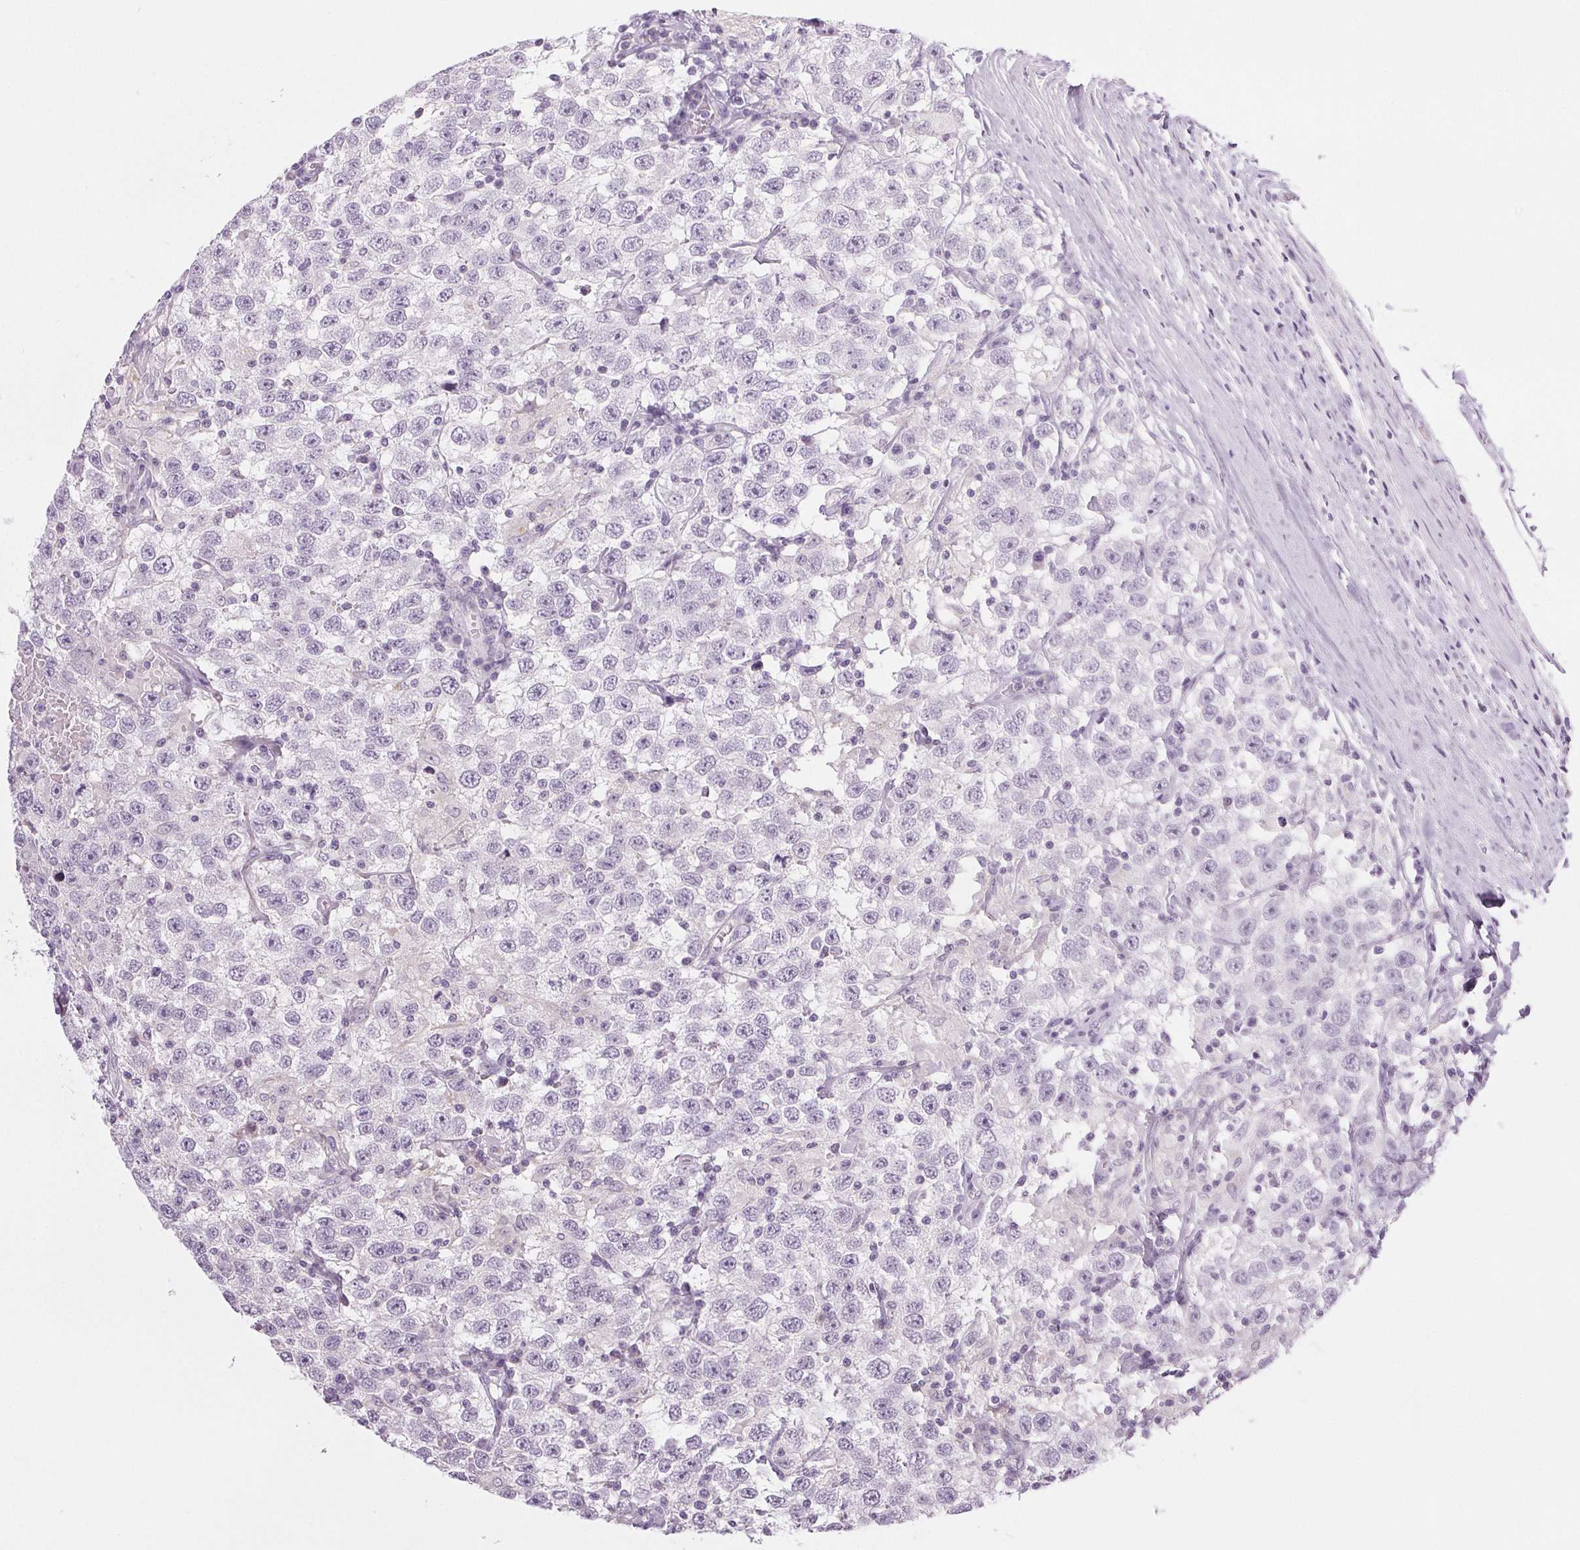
{"staining": {"intensity": "negative", "quantity": "none", "location": "none"}, "tissue": "testis cancer", "cell_type": "Tumor cells", "image_type": "cancer", "snomed": [{"axis": "morphology", "description": "Seminoma, NOS"}, {"axis": "topography", "description": "Testis"}], "caption": "Seminoma (testis) was stained to show a protein in brown. There is no significant staining in tumor cells.", "gene": "COL7A1", "patient": {"sex": "male", "age": 41}}